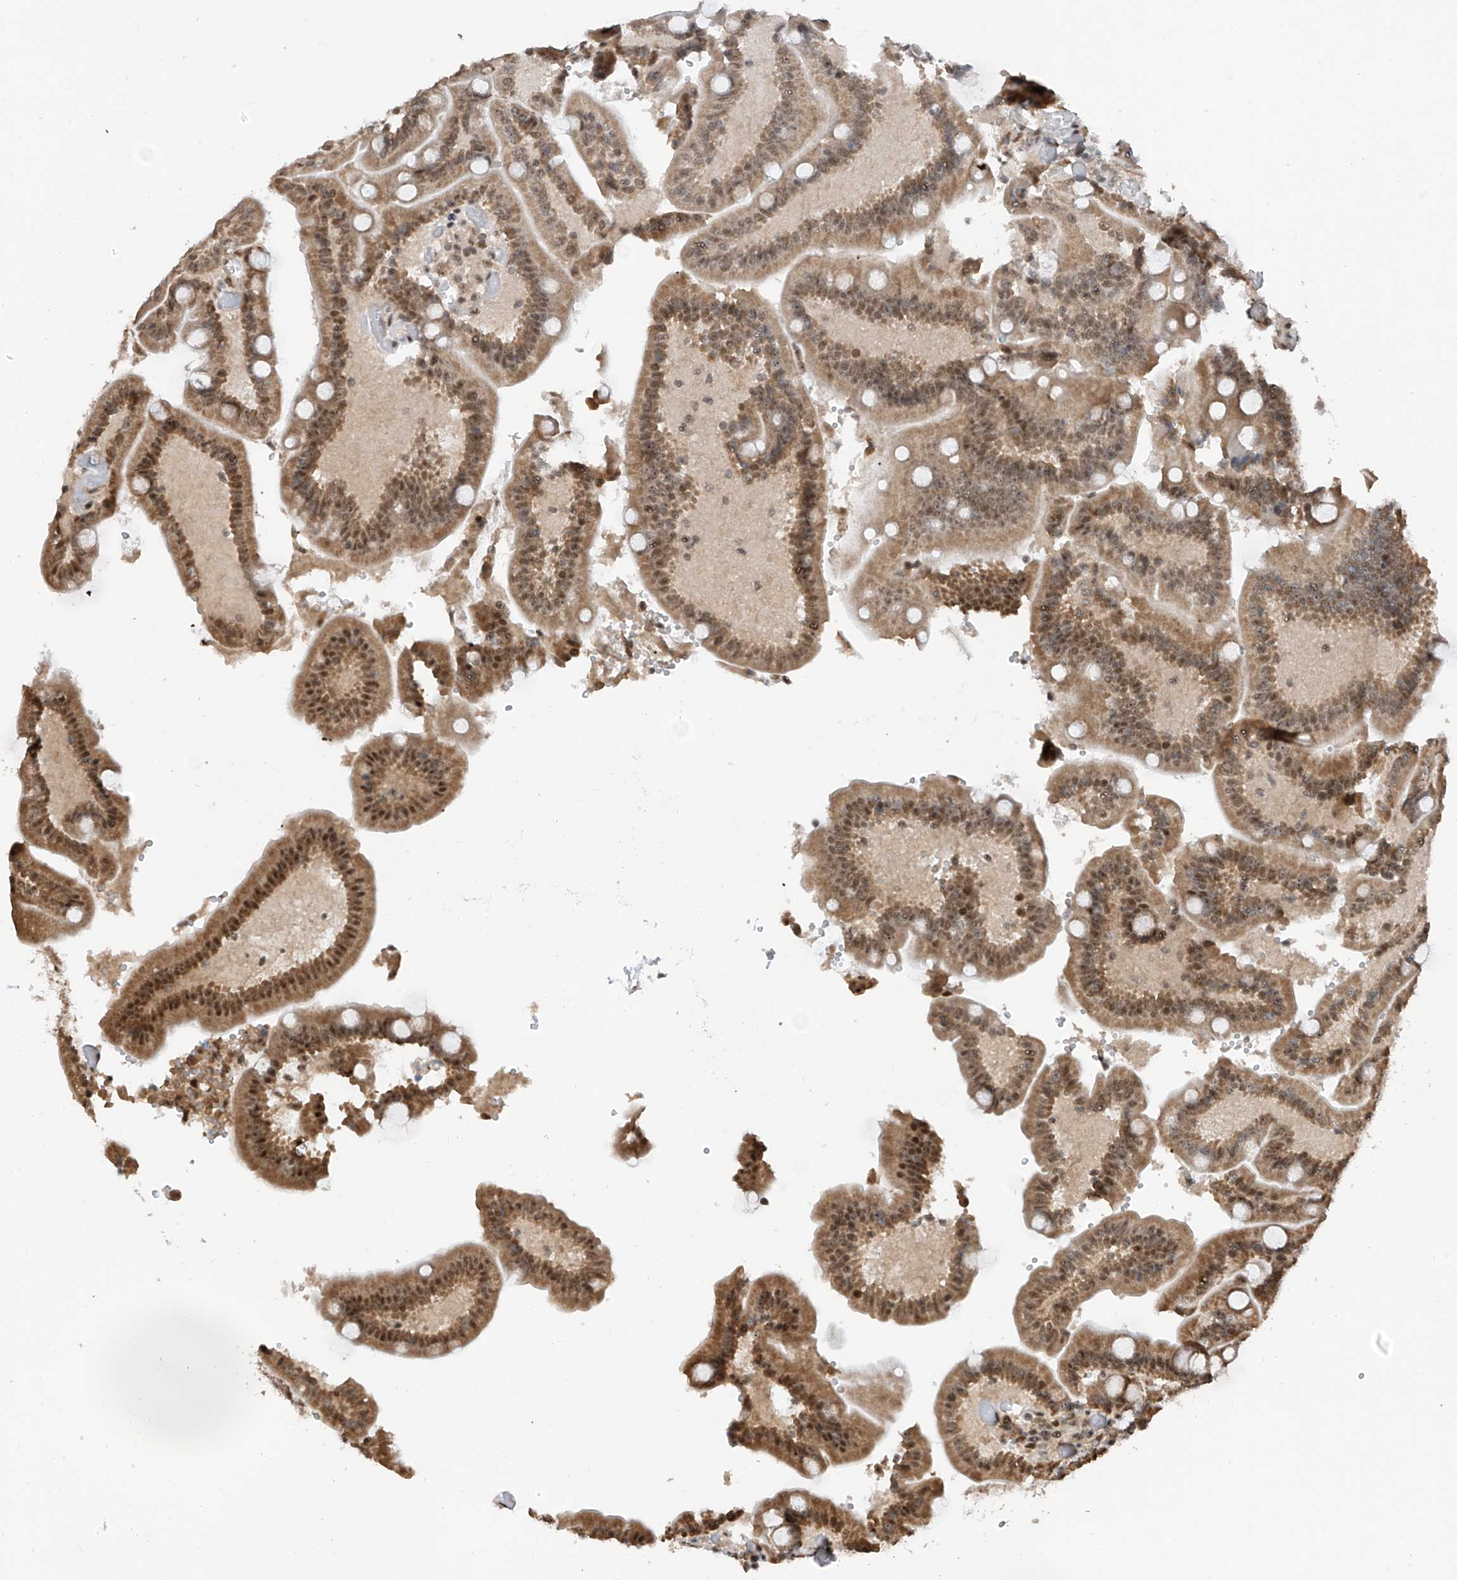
{"staining": {"intensity": "moderate", "quantity": ">75%", "location": "cytoplasmic/membranous,nuclear"}, "tissue": "duodenum", "cell_type": "Glandular cells", "image_type": "normal", "snomed": [{"axis": "morphology", "description": "Normal tissue, NOS"}, {"axis": "topography", "description": "Duodenum"}], "caption": "Immunohistochemical staining of unremarkable human duodenum shows >75% levels of moderate cytoplasmic/membranous,nuclear protein staining in approximately >75% of glandular cells.", "gene": "RPAIN", "patient": {"sex": "female", "age": 62}}